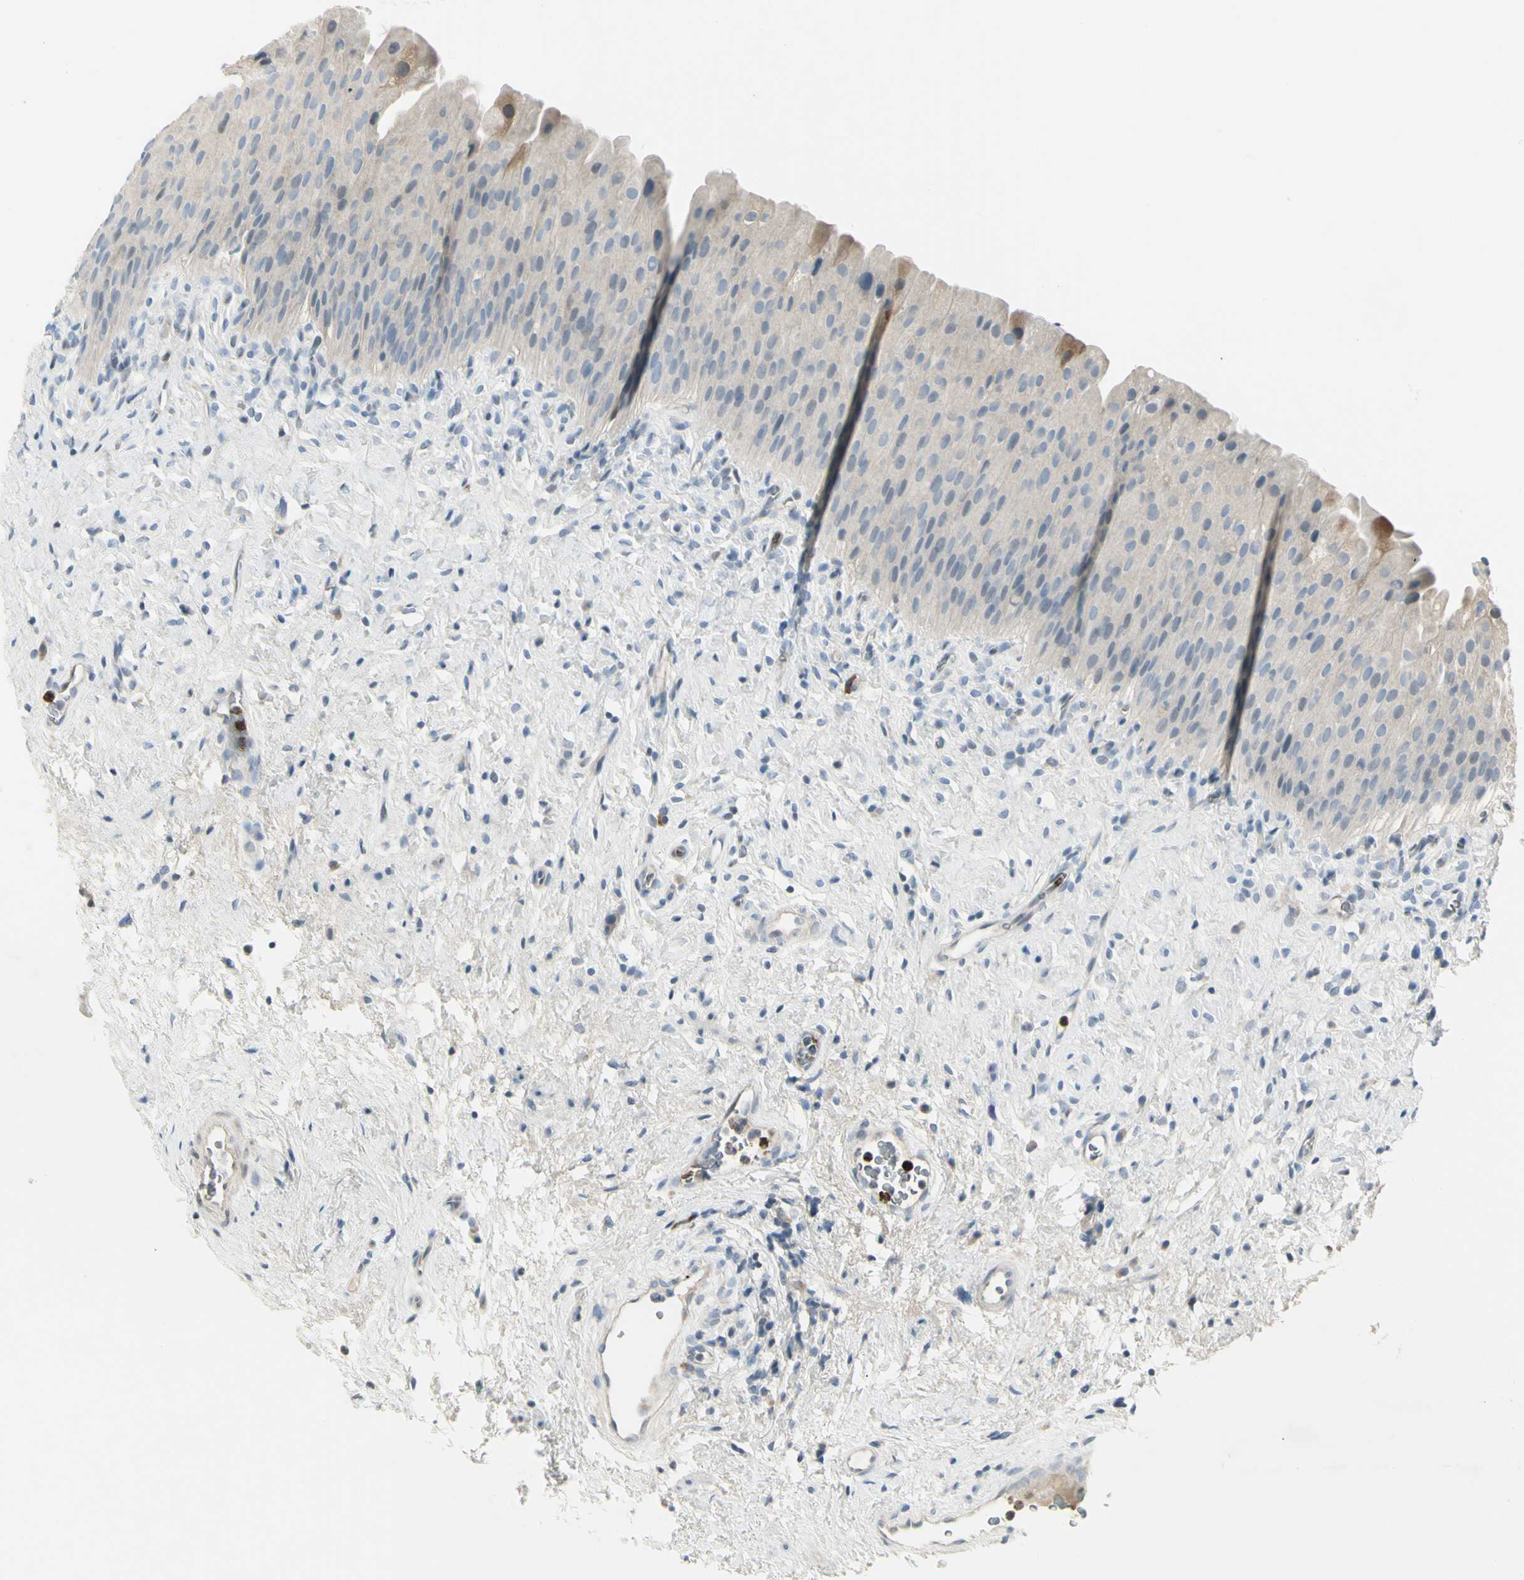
{"staining": {"intensity": "moderate", "quantity": "<25%", "location": "cytoplasmic/membranous"}, "tissue": "urinary bladder", "cell_type": "Urothelial cells", "image_type": "normal", "snomed": [{"axis": "morphology", "description": "Normal tissue, NOS"}, {"axis": "morphology", "description": "Urothelial carcinoma, High grade"}, {"axis": "topography", "description": "Urinary bladder"}], "caption": "Protein expression analysis of normal human urinary bladder reveals moderate cytoplasmic/membranous staining in approximately <25% of urothelial cells.", "gene": "CCNB2", "patient": {"sex": "male", "age": 46}}